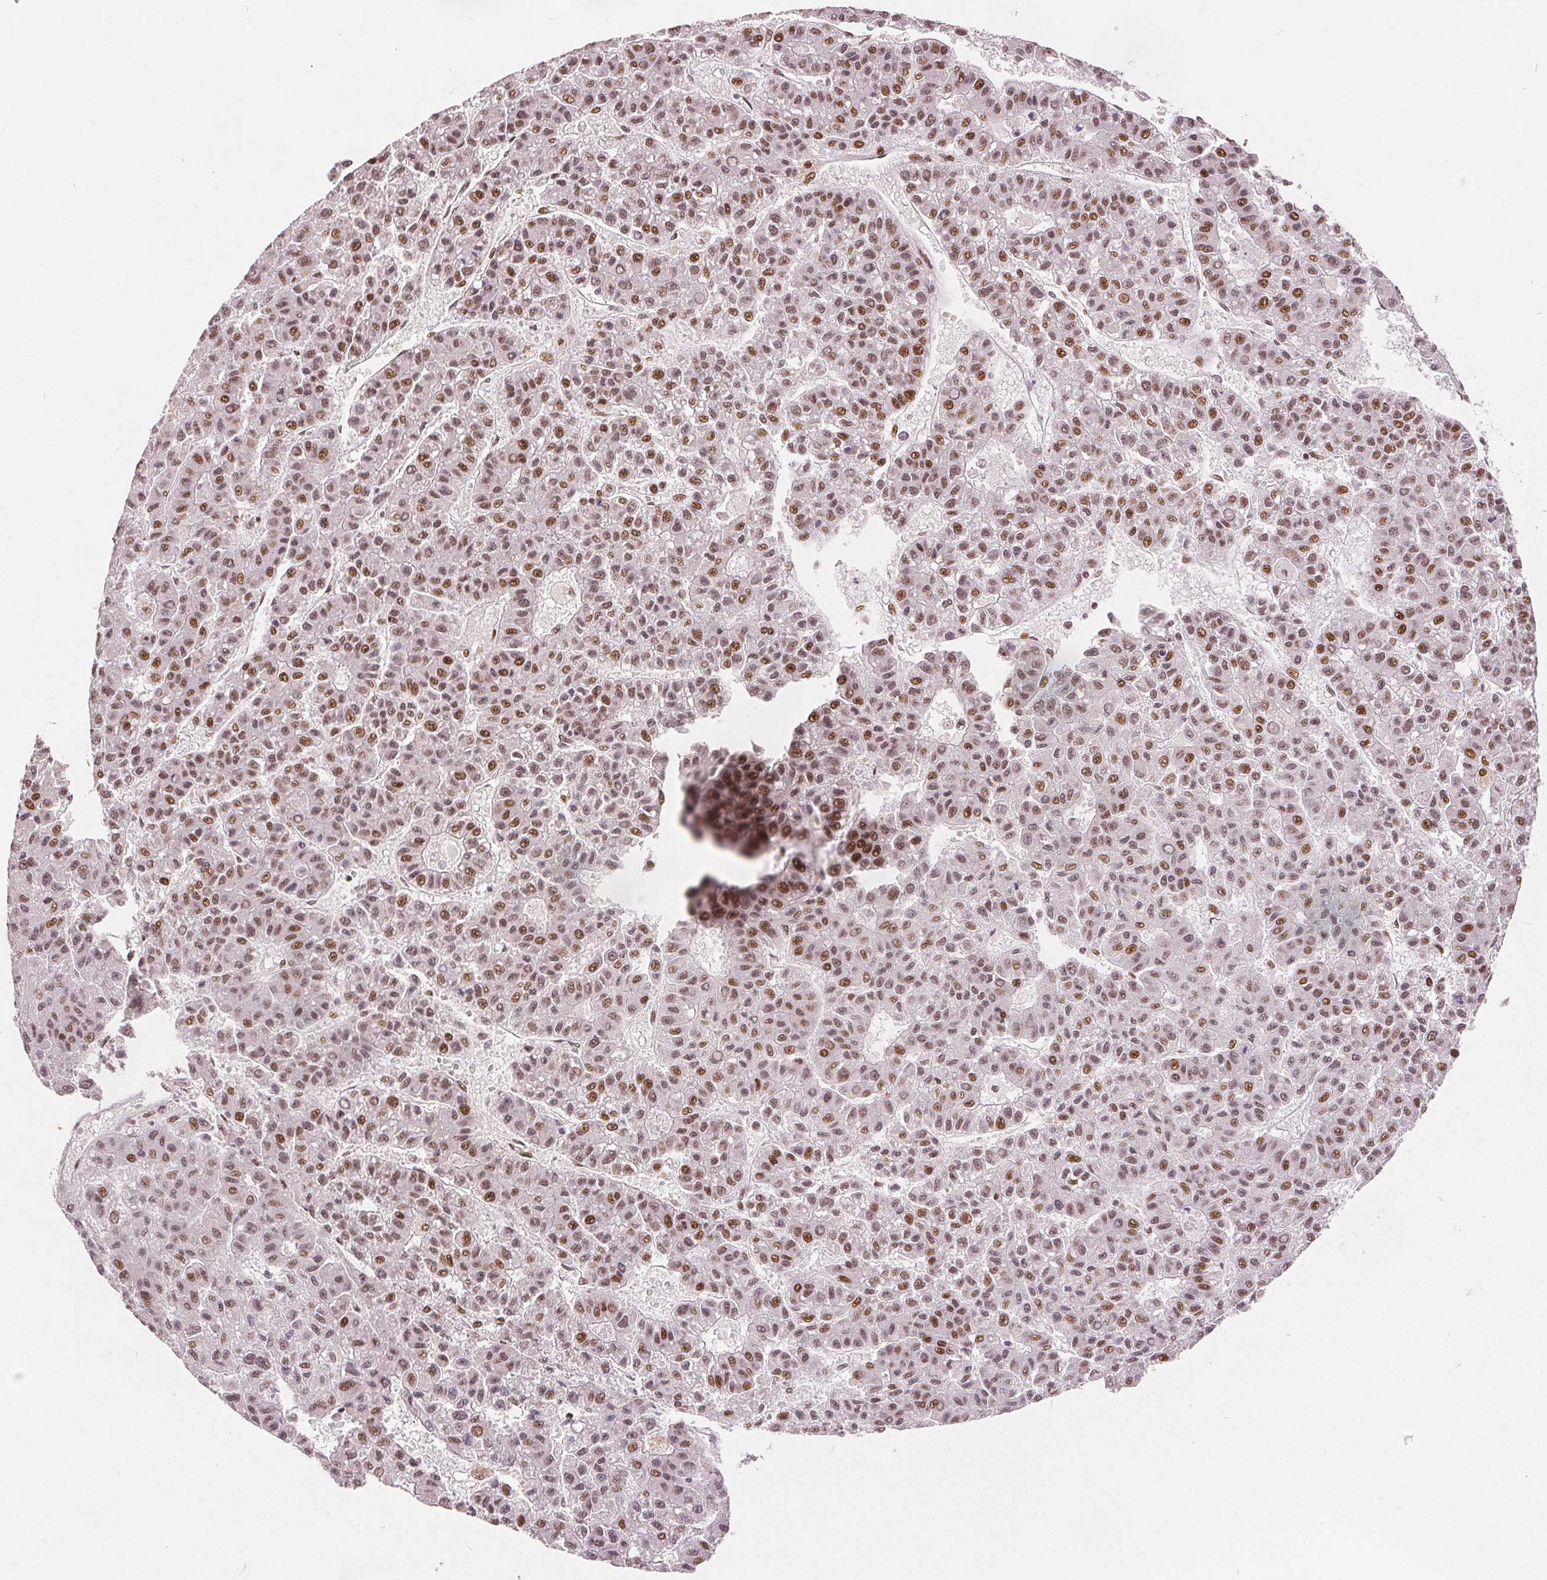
{"staining": {"intensity": "moderate", "quantity": ">75%", "location": "nuclear"}, "tissue": "liver cancer", "cell_type": "Tumor cells", "image_type": "cancer", "snomed": [{"axis": "morphology", "description": "Carcinoma, Hepatocellular, NOS"}, {"axis": "topography", "description": "Liver"}], "caption": "An image of human hepatocellular carcinoma (liver) stained for a protein demonstrates moderate nuclear brown staining in tumor cells. (Stains: DAB in brown, nuclei in blue, Microscopy: brightfield microscopy at high magnification).", "gene": "ZNF703", "patient": {"sex": "male", "age": 70}}